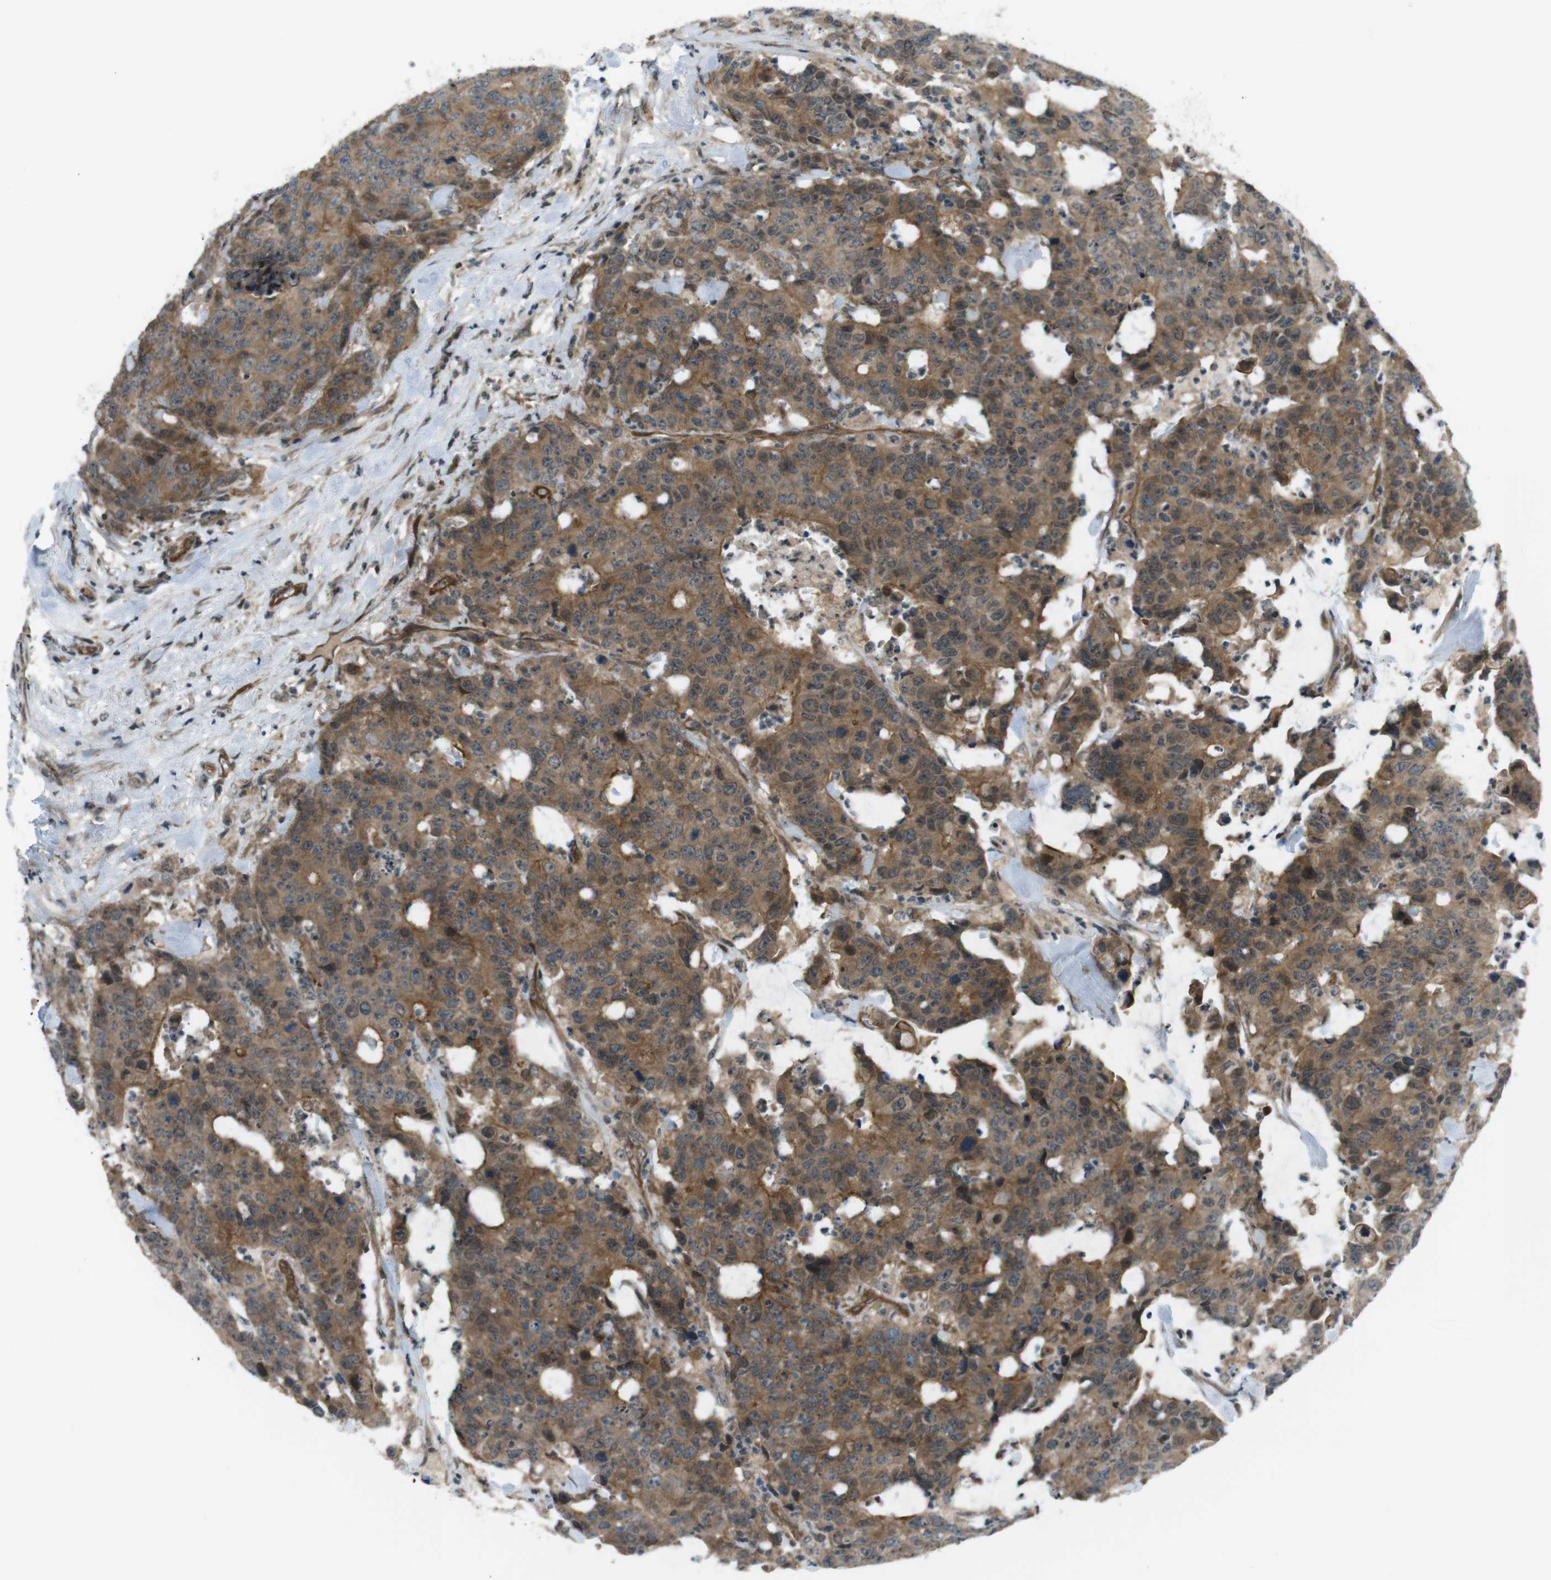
{"staining": {"intensity": "moderate", "quantity": "25%-75%", "location": "cytoplasmic/membranous"}, "tissue": "colorectal cancer", "cell_type": "Tumor cells", "image_type": "cancer", "snomed": [{"axis": "morphology", "description": "Adenocarcinoma, NOS"}, {"axis": "topography", "description": "Colon"}], "caption": "Moderate cytoplasmic/membranous positivity for a protein is appreciated in approximately 25%-75% of tumor cells of colorectal adenocarcinoma using immunohistochemistry.", "gene": "TIAM2", "patient": {"sex": "female", "age": 86}}